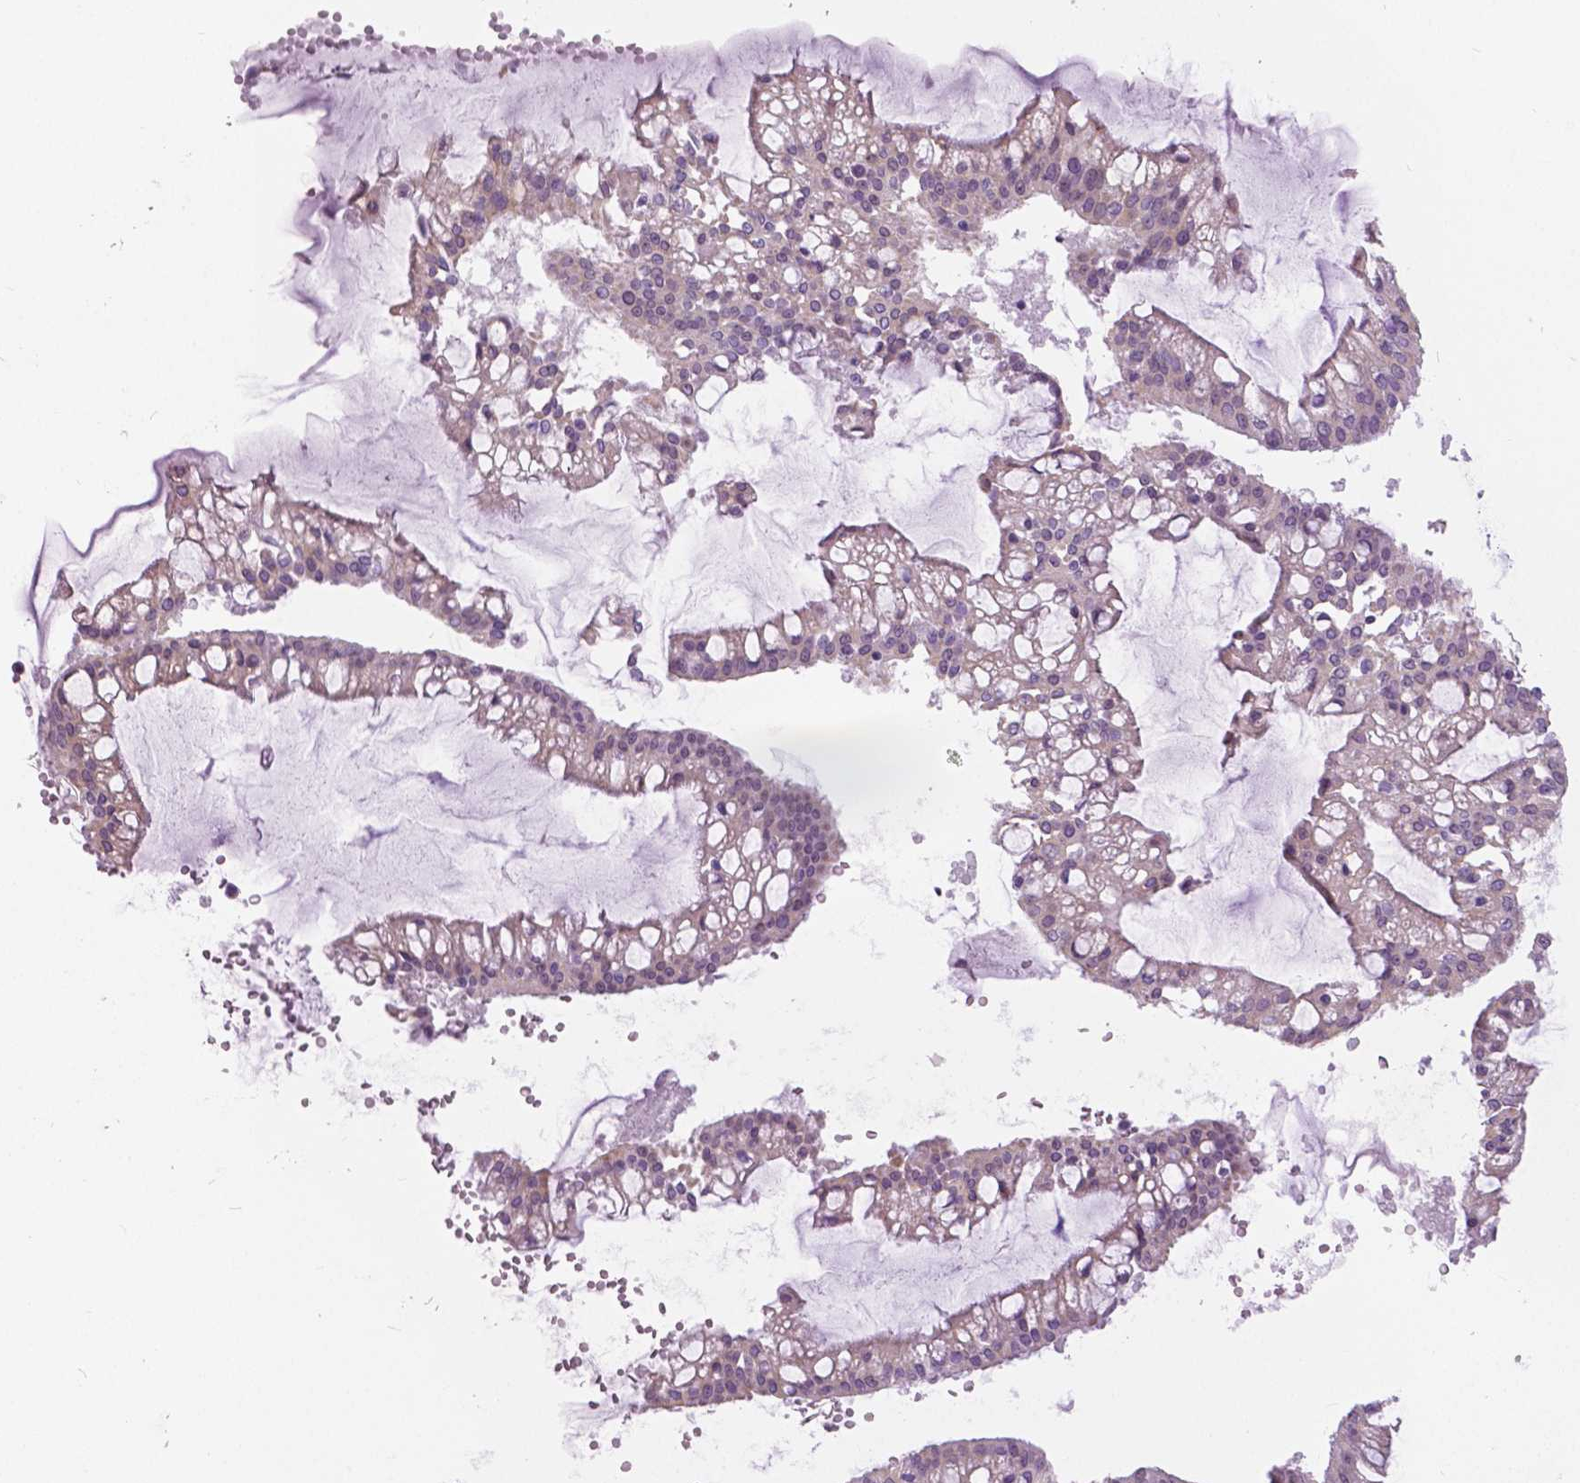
{"staining": {"intensity": "negative", "quantity": "none", "location": "none"}, "tissue": "ovarian cancer", "cell_type": "Tumor cells", "image_type": "cancer", "snomed": [{"axis": "morphology", "description": "Cystadenocarcinoma, mucinous, NOS"}, {"axis": "topography", "description": "Ovary"}], "caption": "High magnification brightfield microscopy of ovarian cancer stained with DAB (3,3'-diaminobenzidine) (brown) and counterstained with hematoxylin (blue): tumor cells show no significant positivity.", "gene": "MYOM1", "patient": {"sex": "female", "age": 73}}